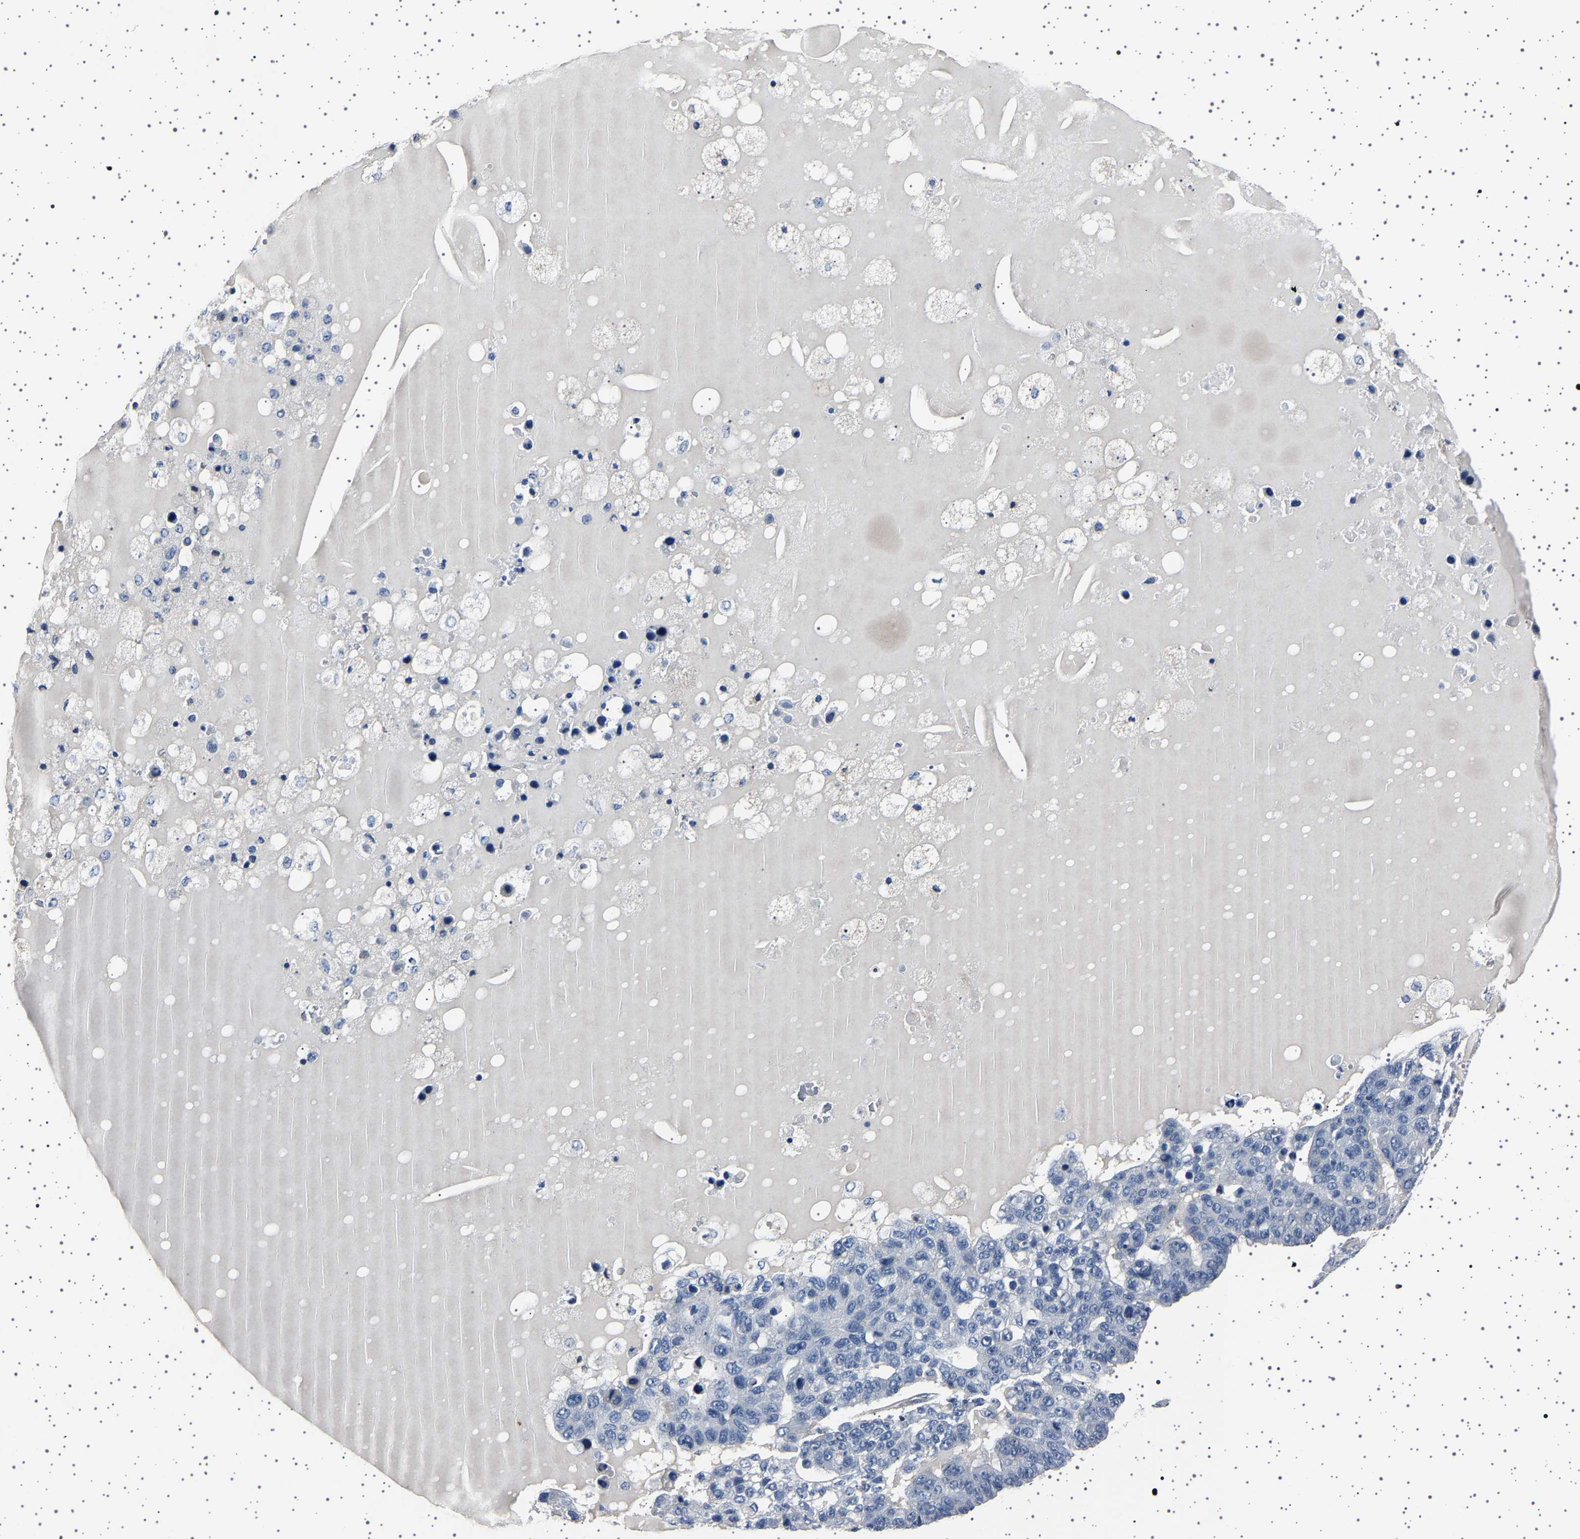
{"staining": {"intensity": "negative", "quantity": "none", "location": "none"}, "tissue": "pancreatic cancer", "cell_type": "Tumor cells", "image_type": "cancer", "snomed": [{"axis": "morphology", "description": "Adenocarcinoma, NOS"}, {"axis": "topography", "description": "Pancreas"}], "caption": "High magnification brightfield microscopy of pancreatic adenocarcinoma stained with DAB (3,3'-diaminobenzidine) (brown) and counterstained with hematoxylin (blue): tumor cells show no significant positivity.", "gene": "PAK5", "patient": {"sex": "female", "age": 61}}